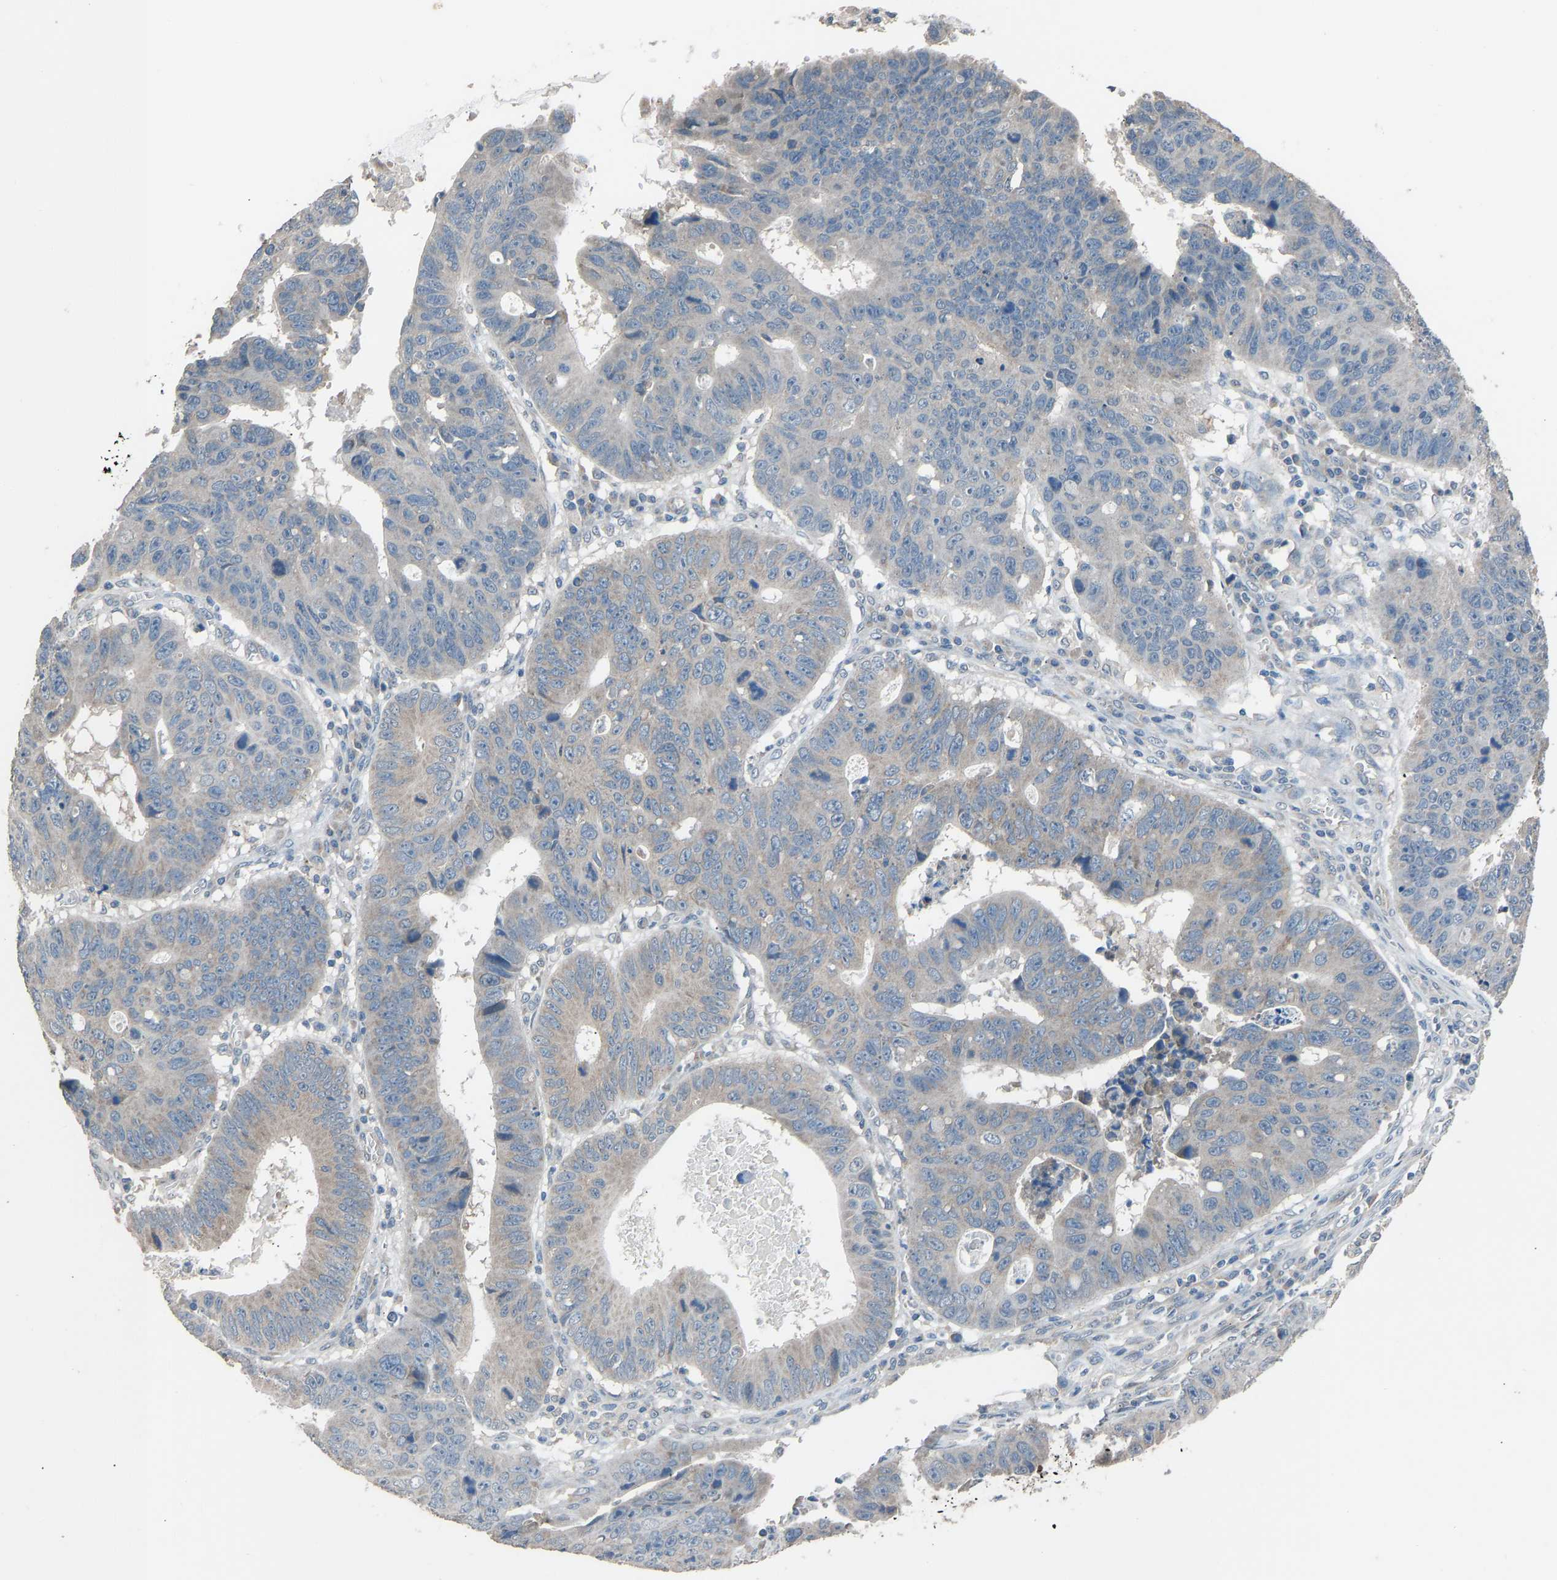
{"staining": {"intensity": "weak", "quantity": "<25%", "location": "cytoplasmic/membranous"}, "tissue": "stomach cancer", "cell_type": "Tumor cells", "image_type": "cancer", "snomed": [{"axis": "morphology", "description": "Adenocarcinoma, NOS"}, {"axis": "topography", "description": "Stomach"}], "caption": "Immunohistochemistry (IHC) histopathology image of neoplastic tissue: human adenocarcinoma (stomach) stained with DAB (3,3'-diaminobenzidine) reveals no significant protein expression in tumor cells.", "gene": "SLC43A1", "patient": {"sex": "male", "age": 59}}